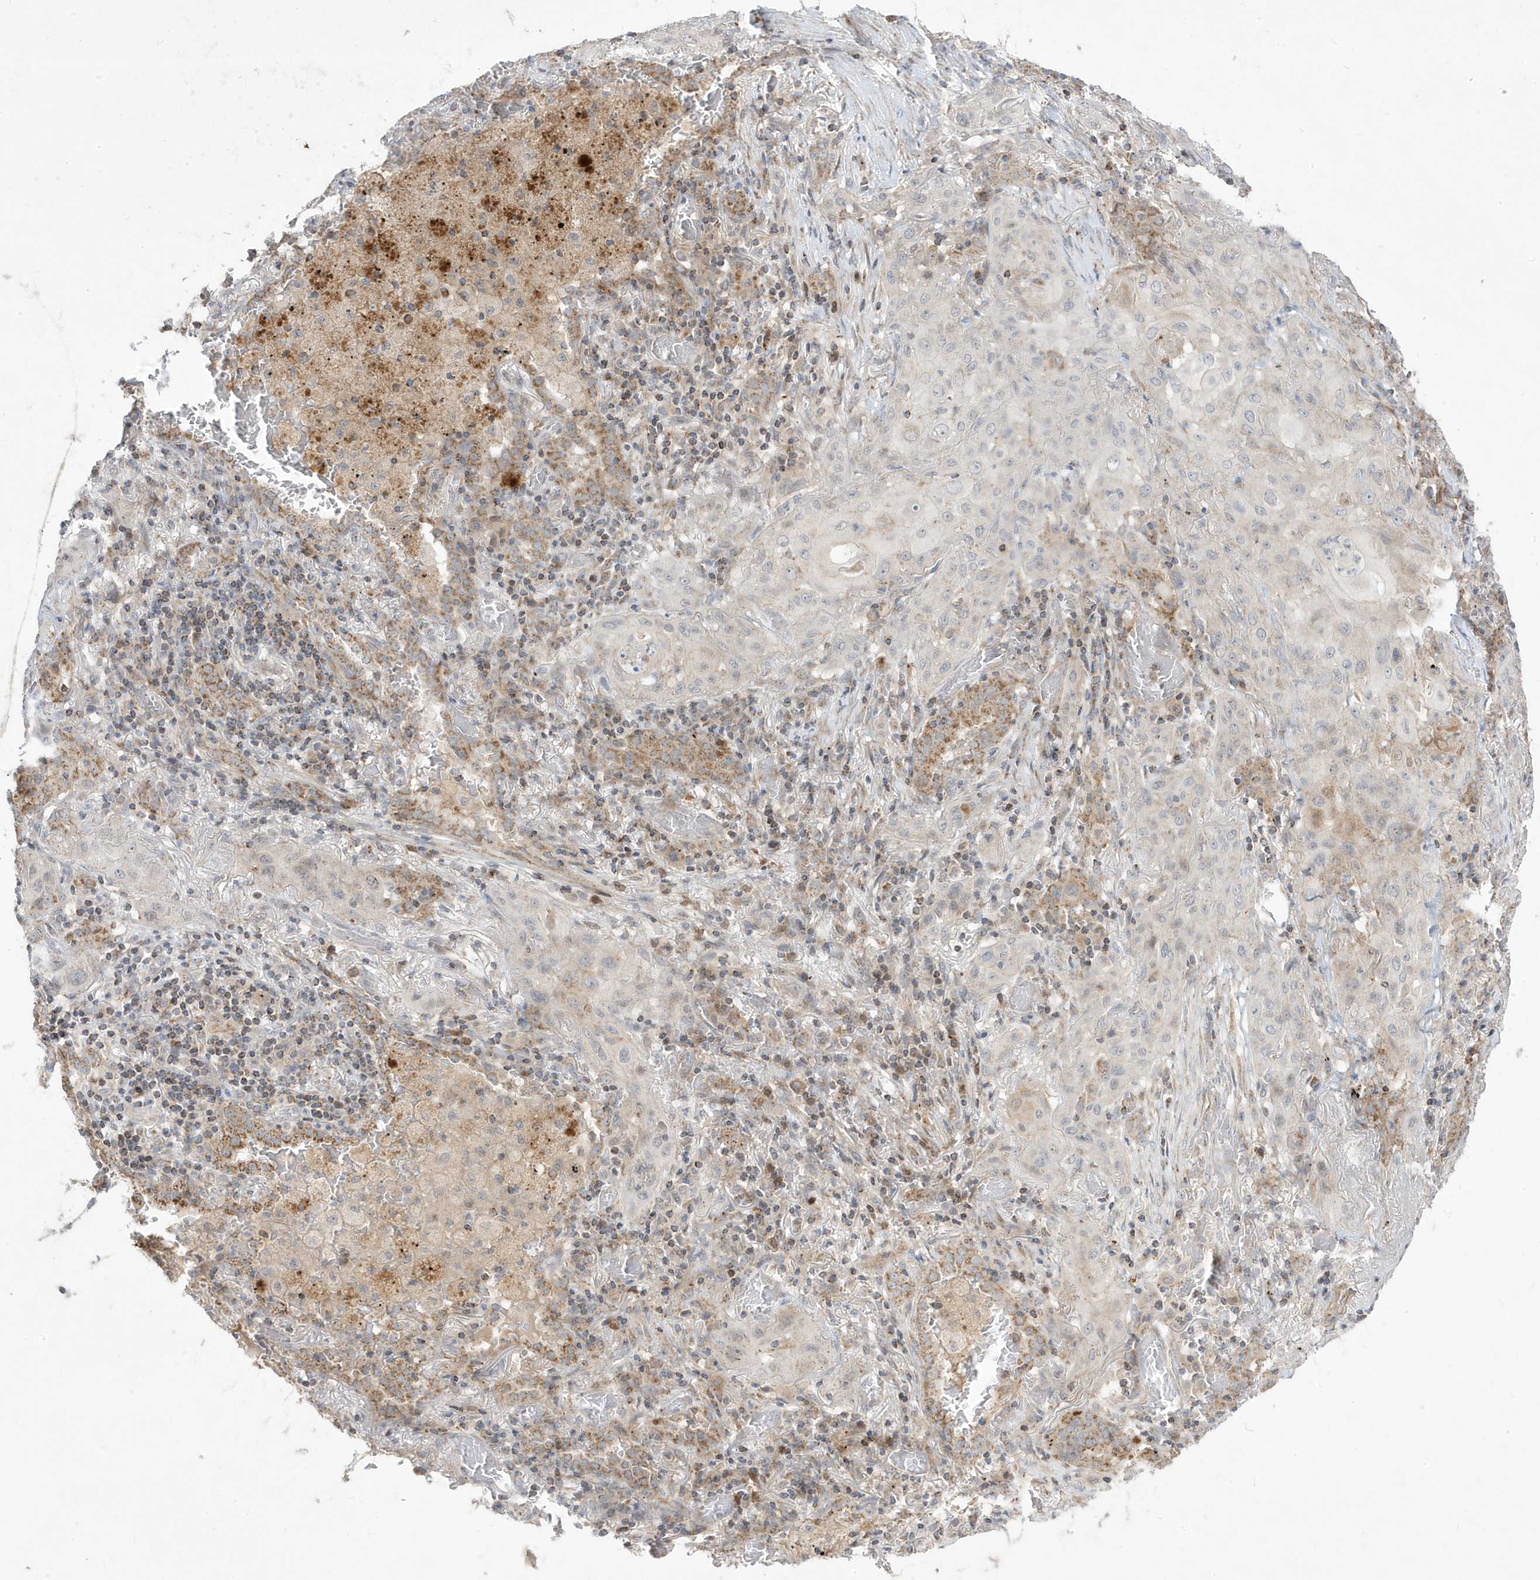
{"staining": {"intensity": "negative", "quantity": "none", "location": "none"}, "tissue": "lung cancer", "cell_type": "Tumor cells", "image_type": "cancer", "snomed": [{"axis": "morphology", "description": "Squamous cell carcinoma, NOS"}, {"axis": "topography", "description": "Lung"}], "caption": "A photomicrograph of human lung squamous cell carcinoma is negative for staining in tumor cells. Brightfield microscopy of immunohistochemistry stained with DAB (3,3'-diaminobenzidine) (brown) and hematoxylin (blue), captured at high magnification.", "gene": "ADAMTSL3", "patient": {"sex": "female", "age": 47}}